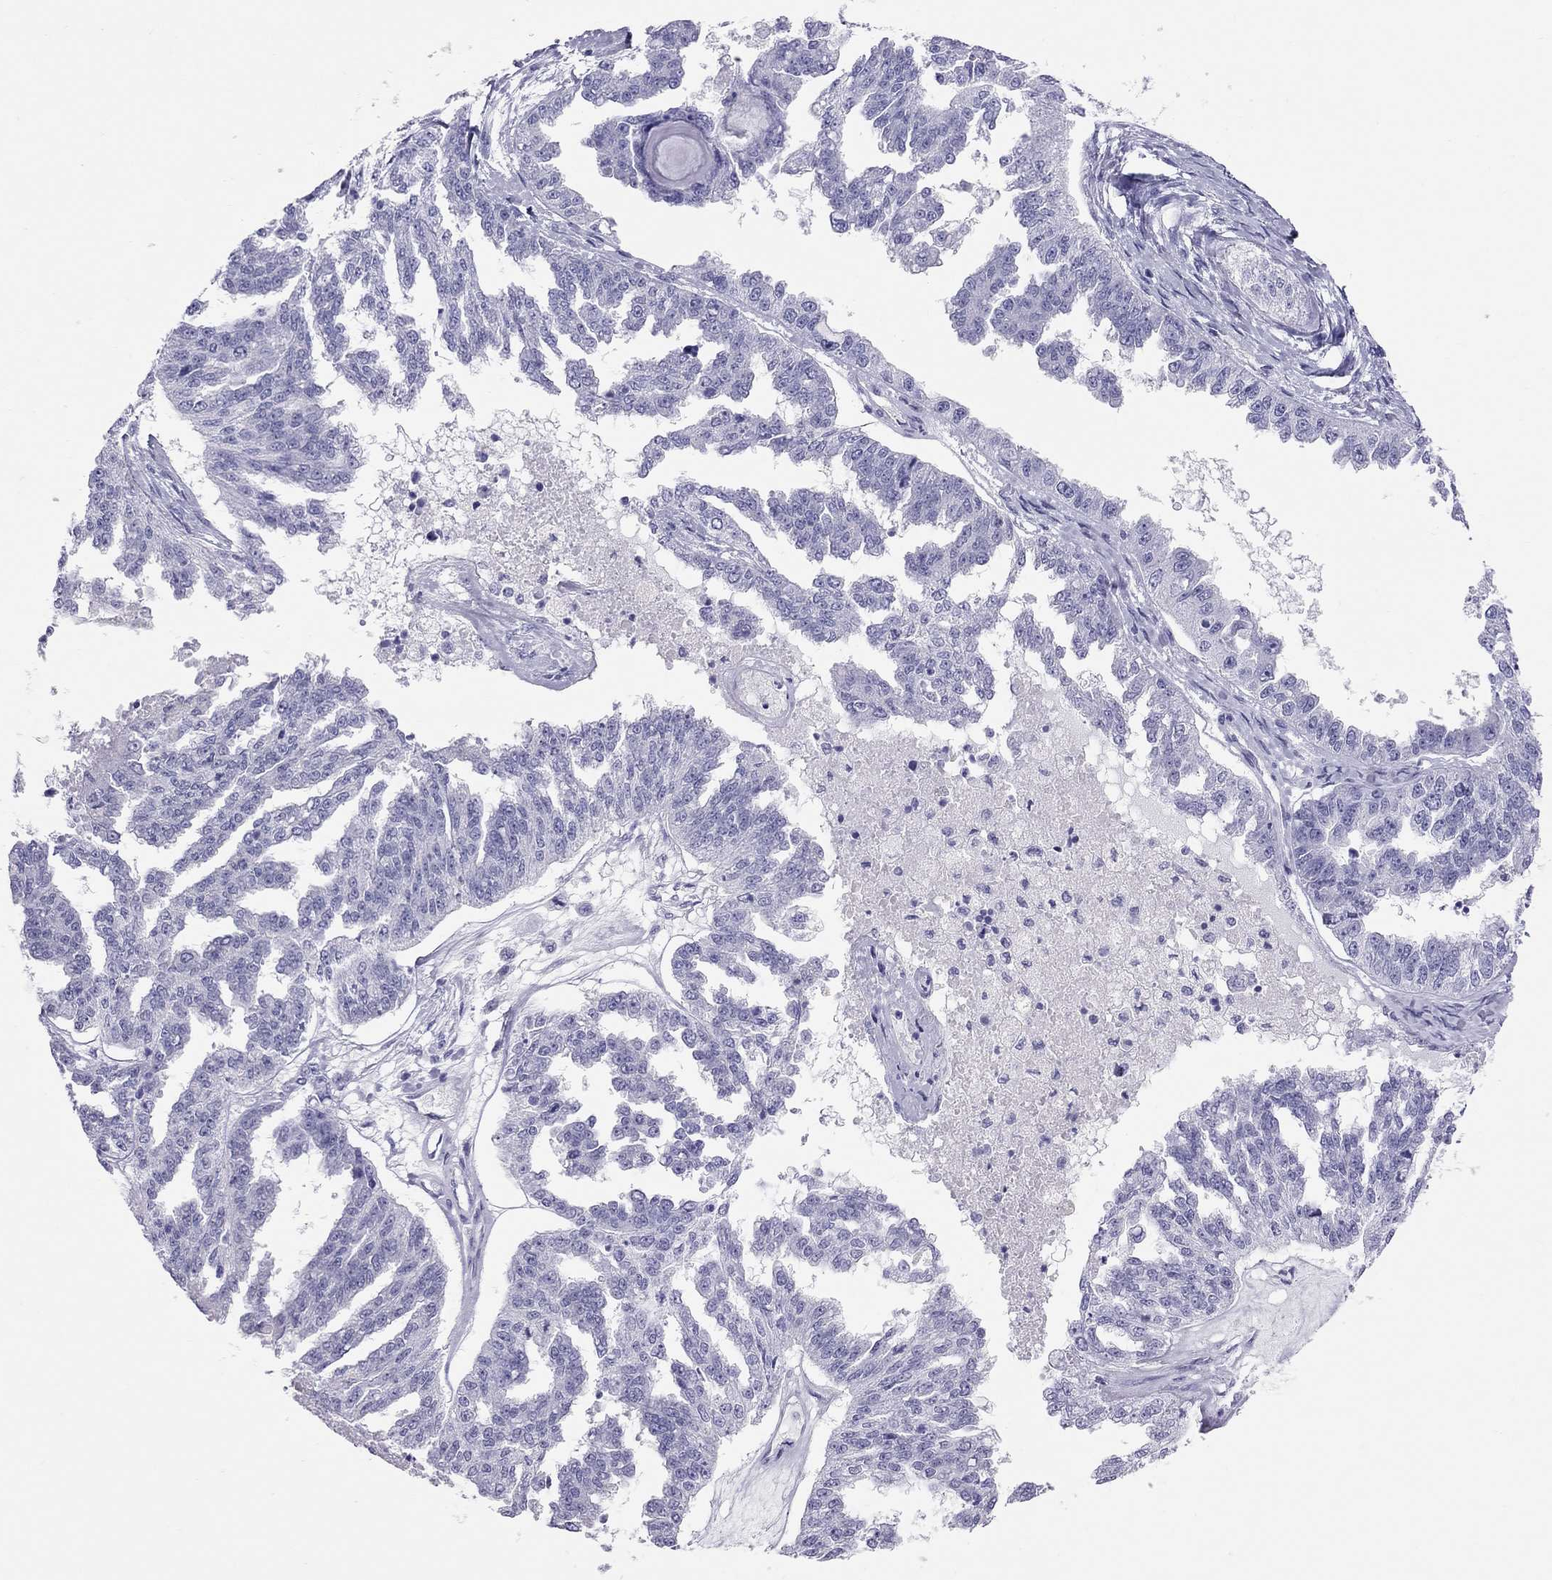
{"staining": {"intensity": "negative", "quantity": "none", "location": "none"}, "tissue": "ovarian cancer", "cell_type": "Tumor cells", "image_type": "cancer", "snomed": [{"axis": "morphology", "description": "Cystadenocarcinoma, serous, NOS"}, {"axis": "topography", "description": "Ovary"}], "caption": "Immunohistochemistry micrograph of human serous cystadenocarcinoma (ovarian) stained for a protein (brown), which shows no staining in tumor cells. The staining is performed using DAB (3,3'-diaminobenzidine) brown chromogen with nuclei counter-stained in using hematoxylin.", "gene": "PSMB11", "patient": {"sex": "female", "age": 58}}